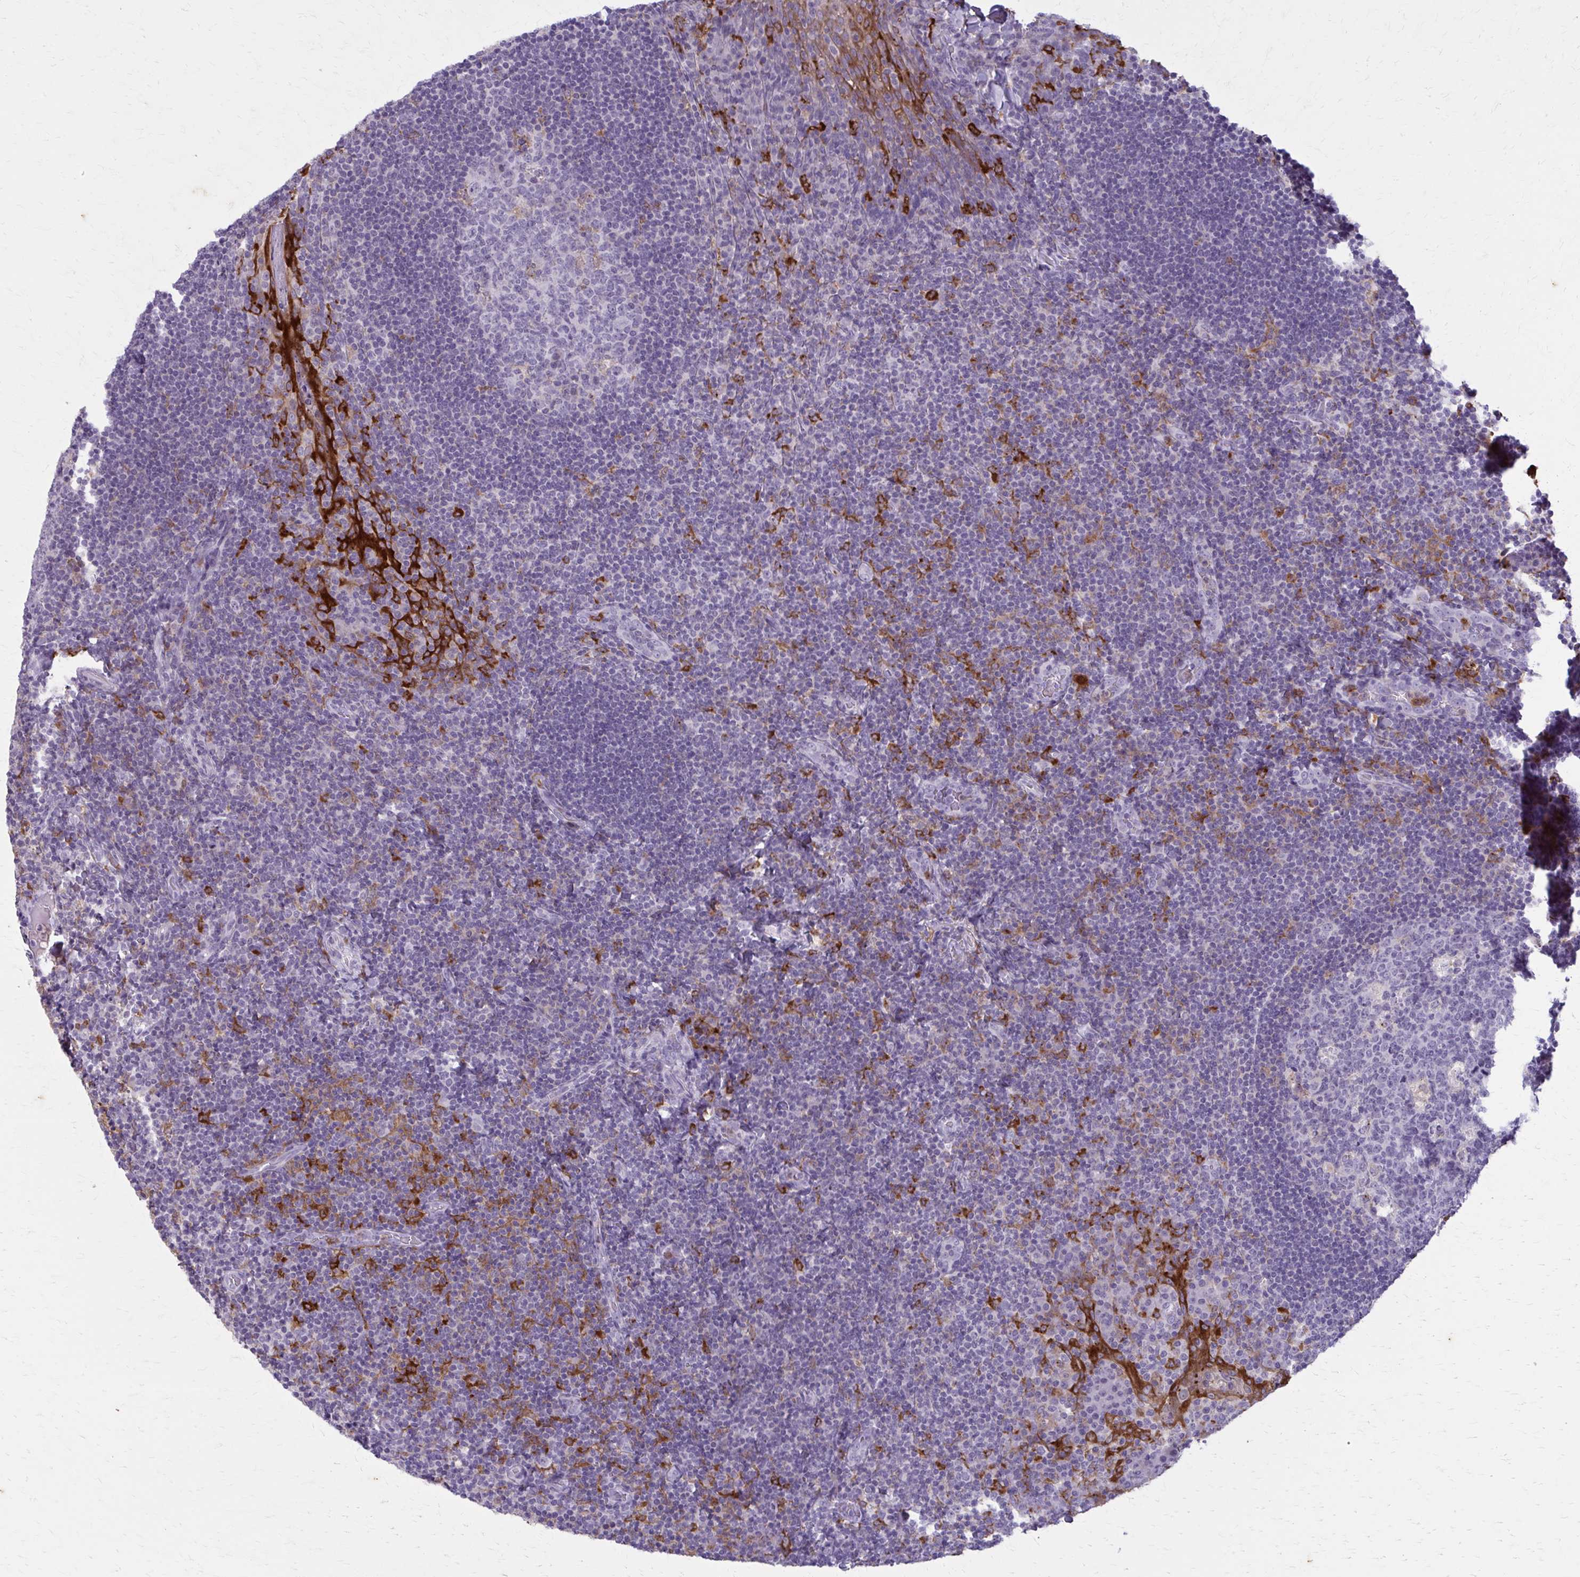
{"staining": {"intensity": "negative", "quantity": "none", "location": "none"}, "tissue": "tonsil", "cell_type": "Germinal center cells", "image_type": "normal", "snomed": [{"axis": "morphology", "description": "Normal tissue, NOS"}, {"axis": "topography", "description": "Tonsil"}], "caption": "Protein analysis of normal tonsil shows no significant staining in germinal center cells.", "gene": "CARD9", "patient": {"sex": "male", "age": 17}}